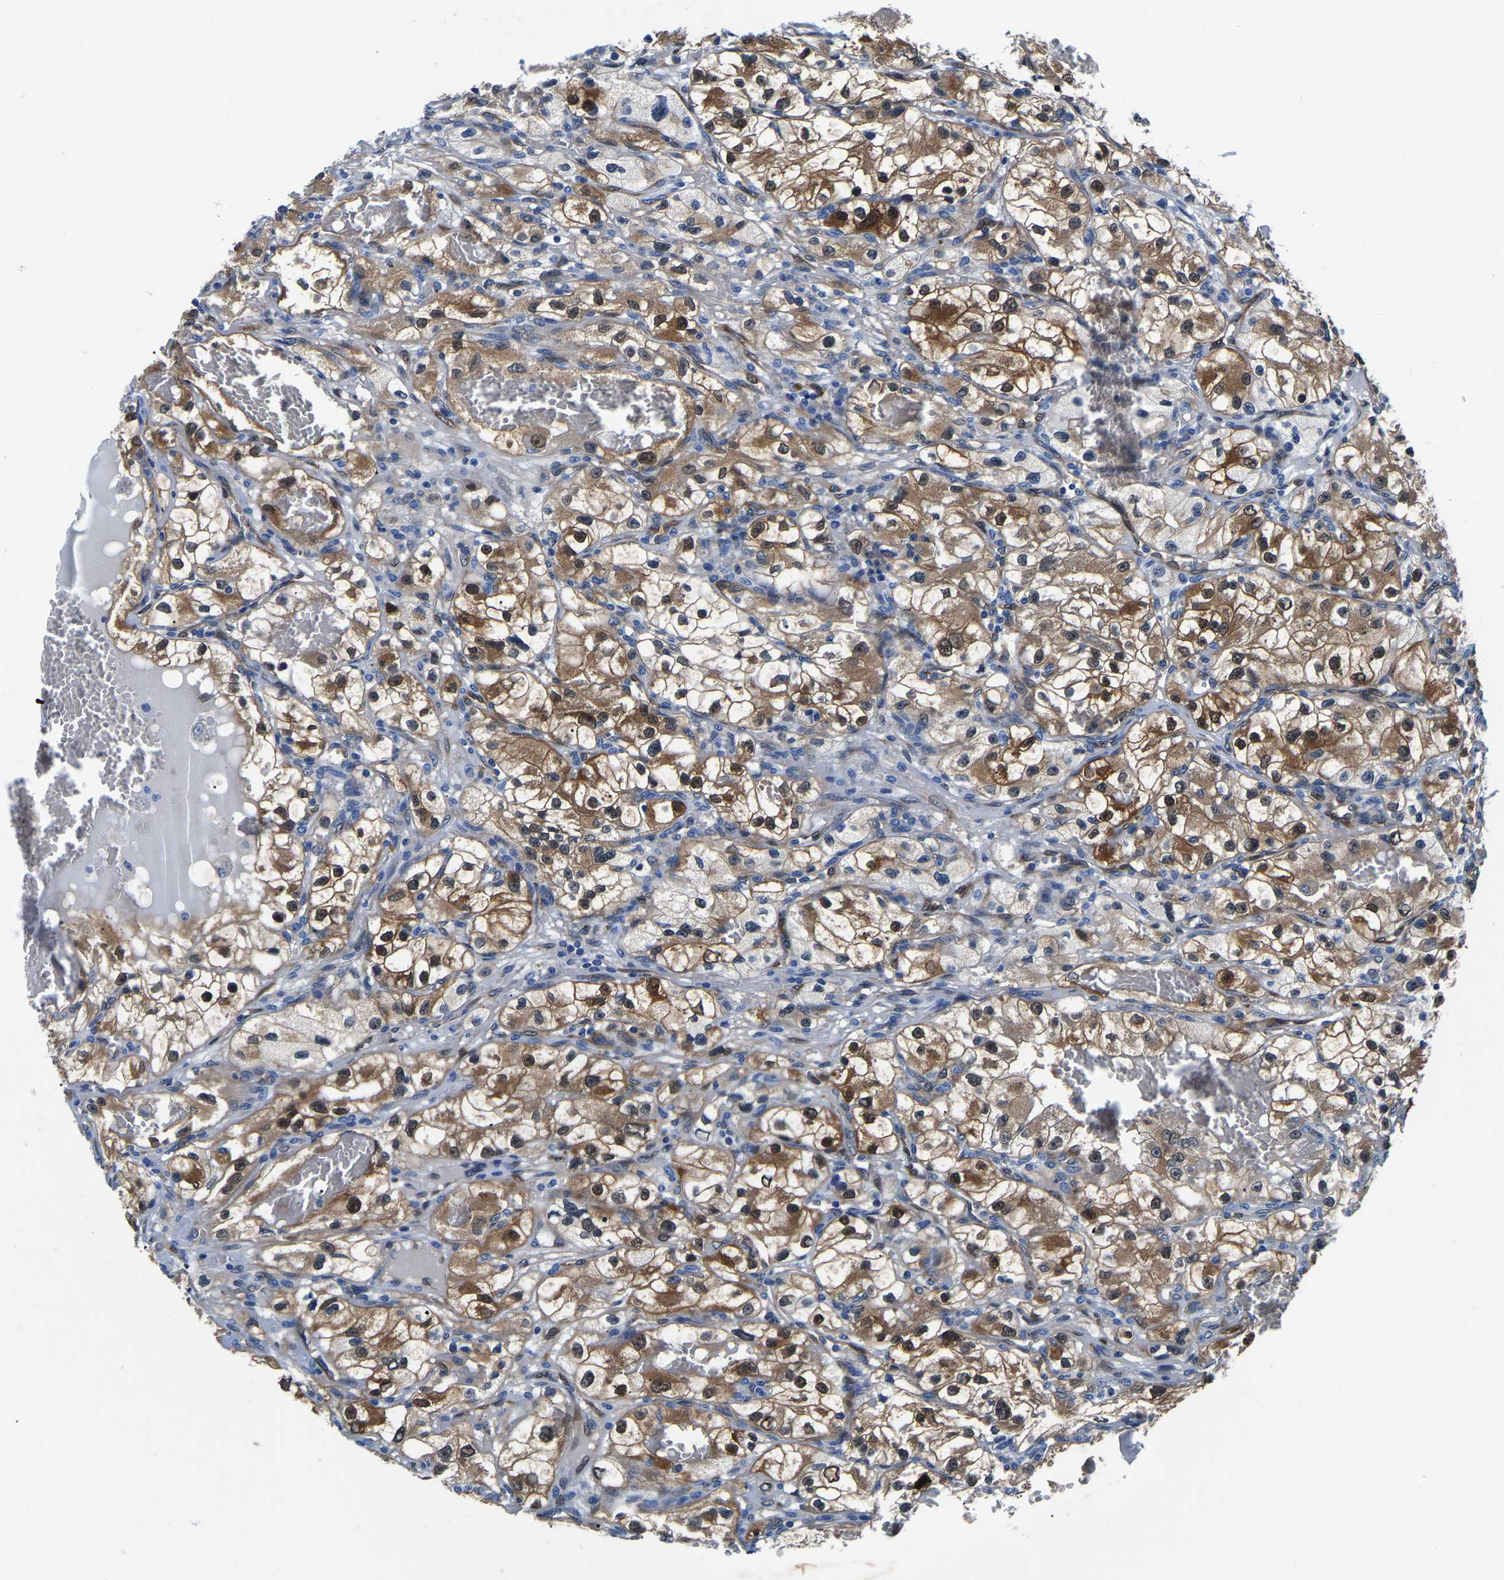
{"staining": {"intensity": "moderate", "quantity": ">75%", "location": "cytoplasmic/membranous"}, "tissue": "renal cancer", "cell_type": "Tumor cells", "image_type": "cancer", "snomed": [{"axis": "morphology", "description": "Adenocarcinoma, NOS"}, {"axis": "topography", "description": "Kidney"}], "caption": "The histopathology image shows a brown stain indicating the presence of a protein in the cytoplasmic/membranous of tumor cells in renal cancer.", "gene": "S100A13", "patient": {"sex": "female", "age": 57}}